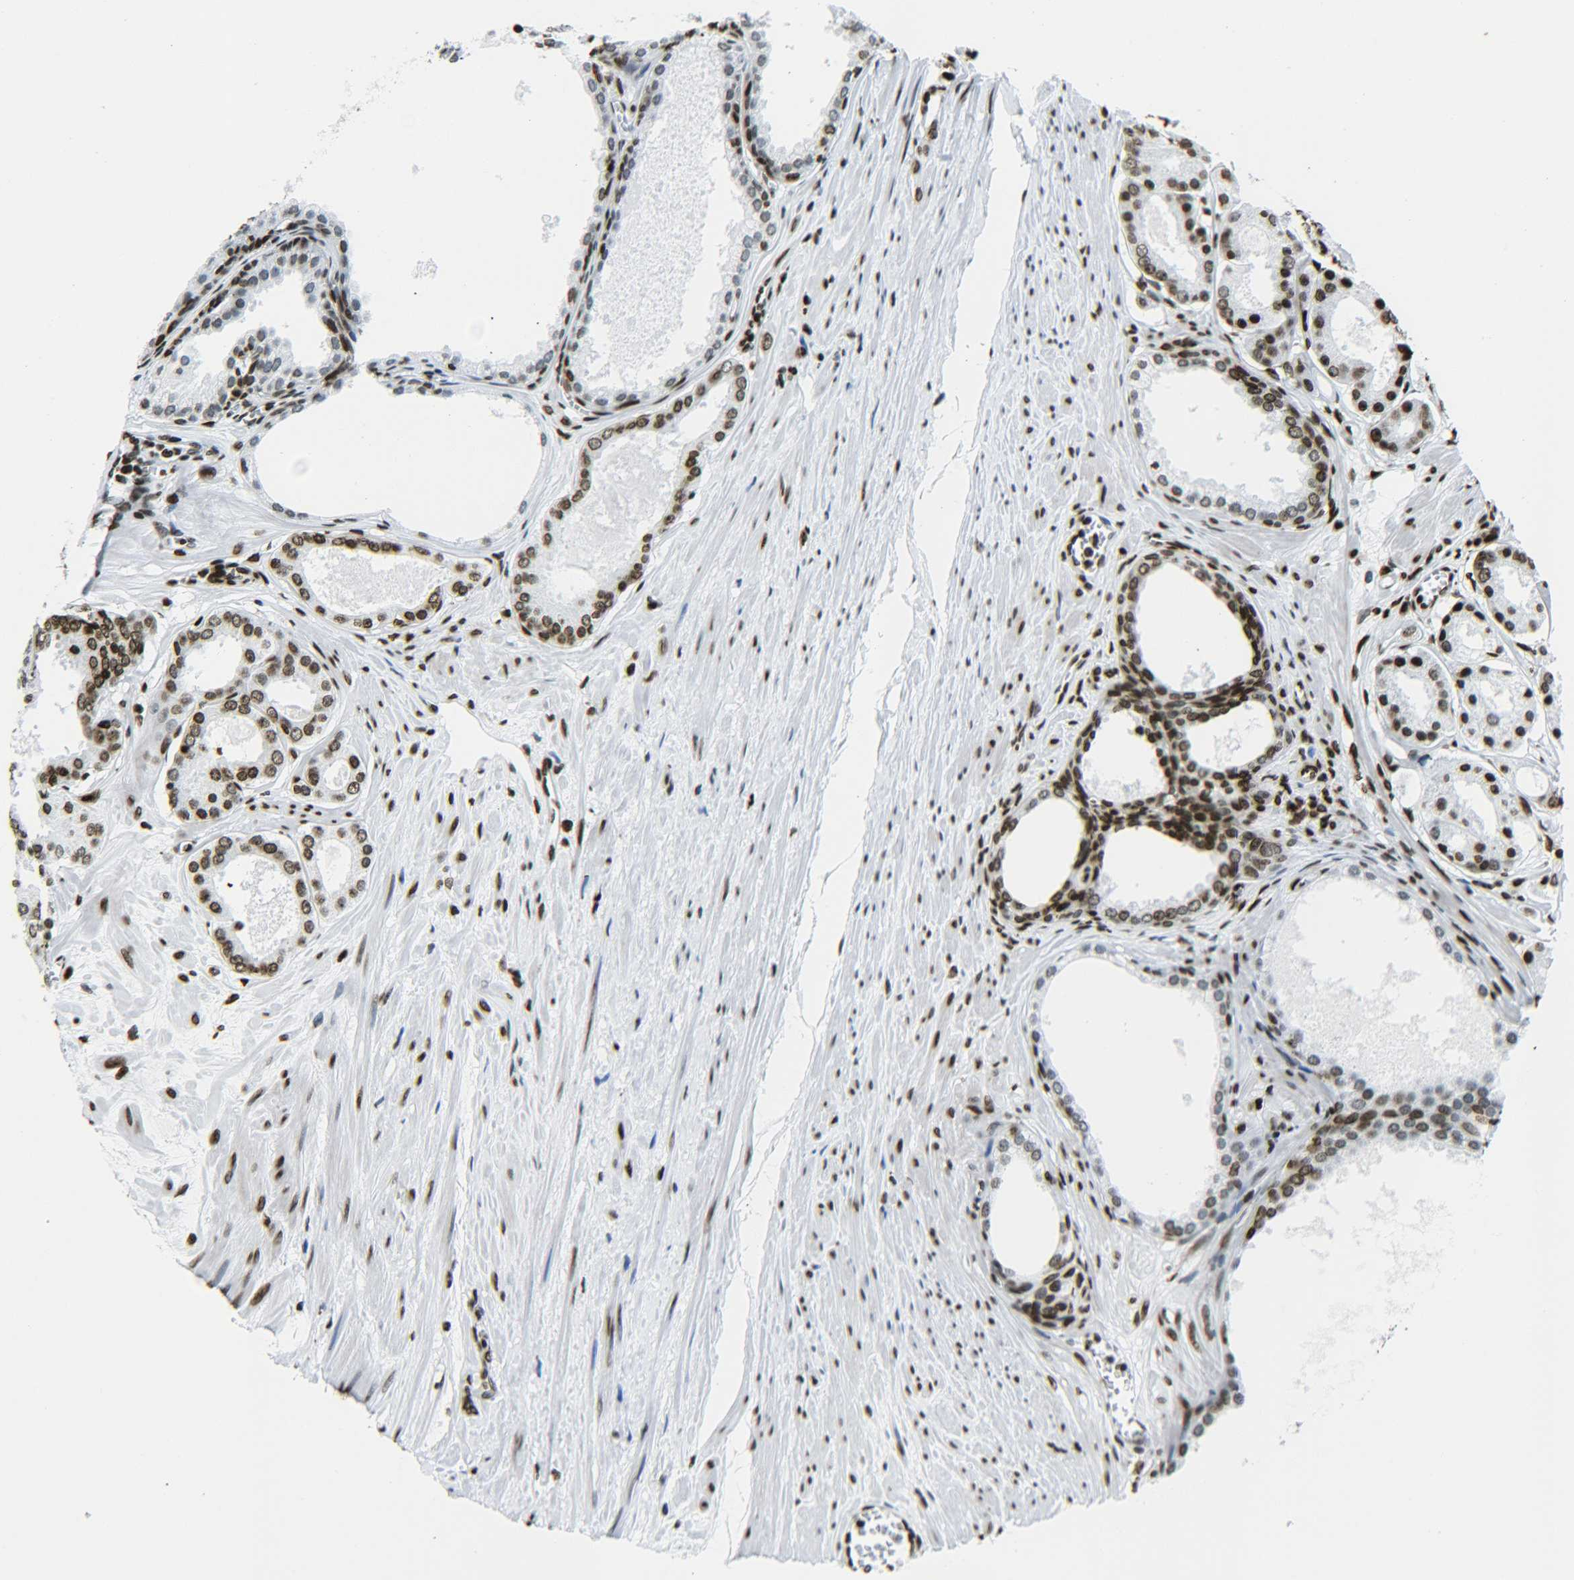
{"staining": {"intensity": "moderate", "quantity": ">75%", "location": "nuclear"}, "tissue": "prostate cancer", "cell_type": "Tumor cells", "image_type": "cancer", "snomed": [{"axis": "morphology", "description": "Adenocarcinoma, Low grade"}, {"axis": "topography", "description": "Prostate"}], "caption": "Immunohistochemical staining of adenocarcinoma (low-grade) (prostate) displays medium levels of moderate nuclear protein positivity in about >75% of tumor cells.", "gene": "H2AX", "patient": {"sex": "male", "age": 57}}